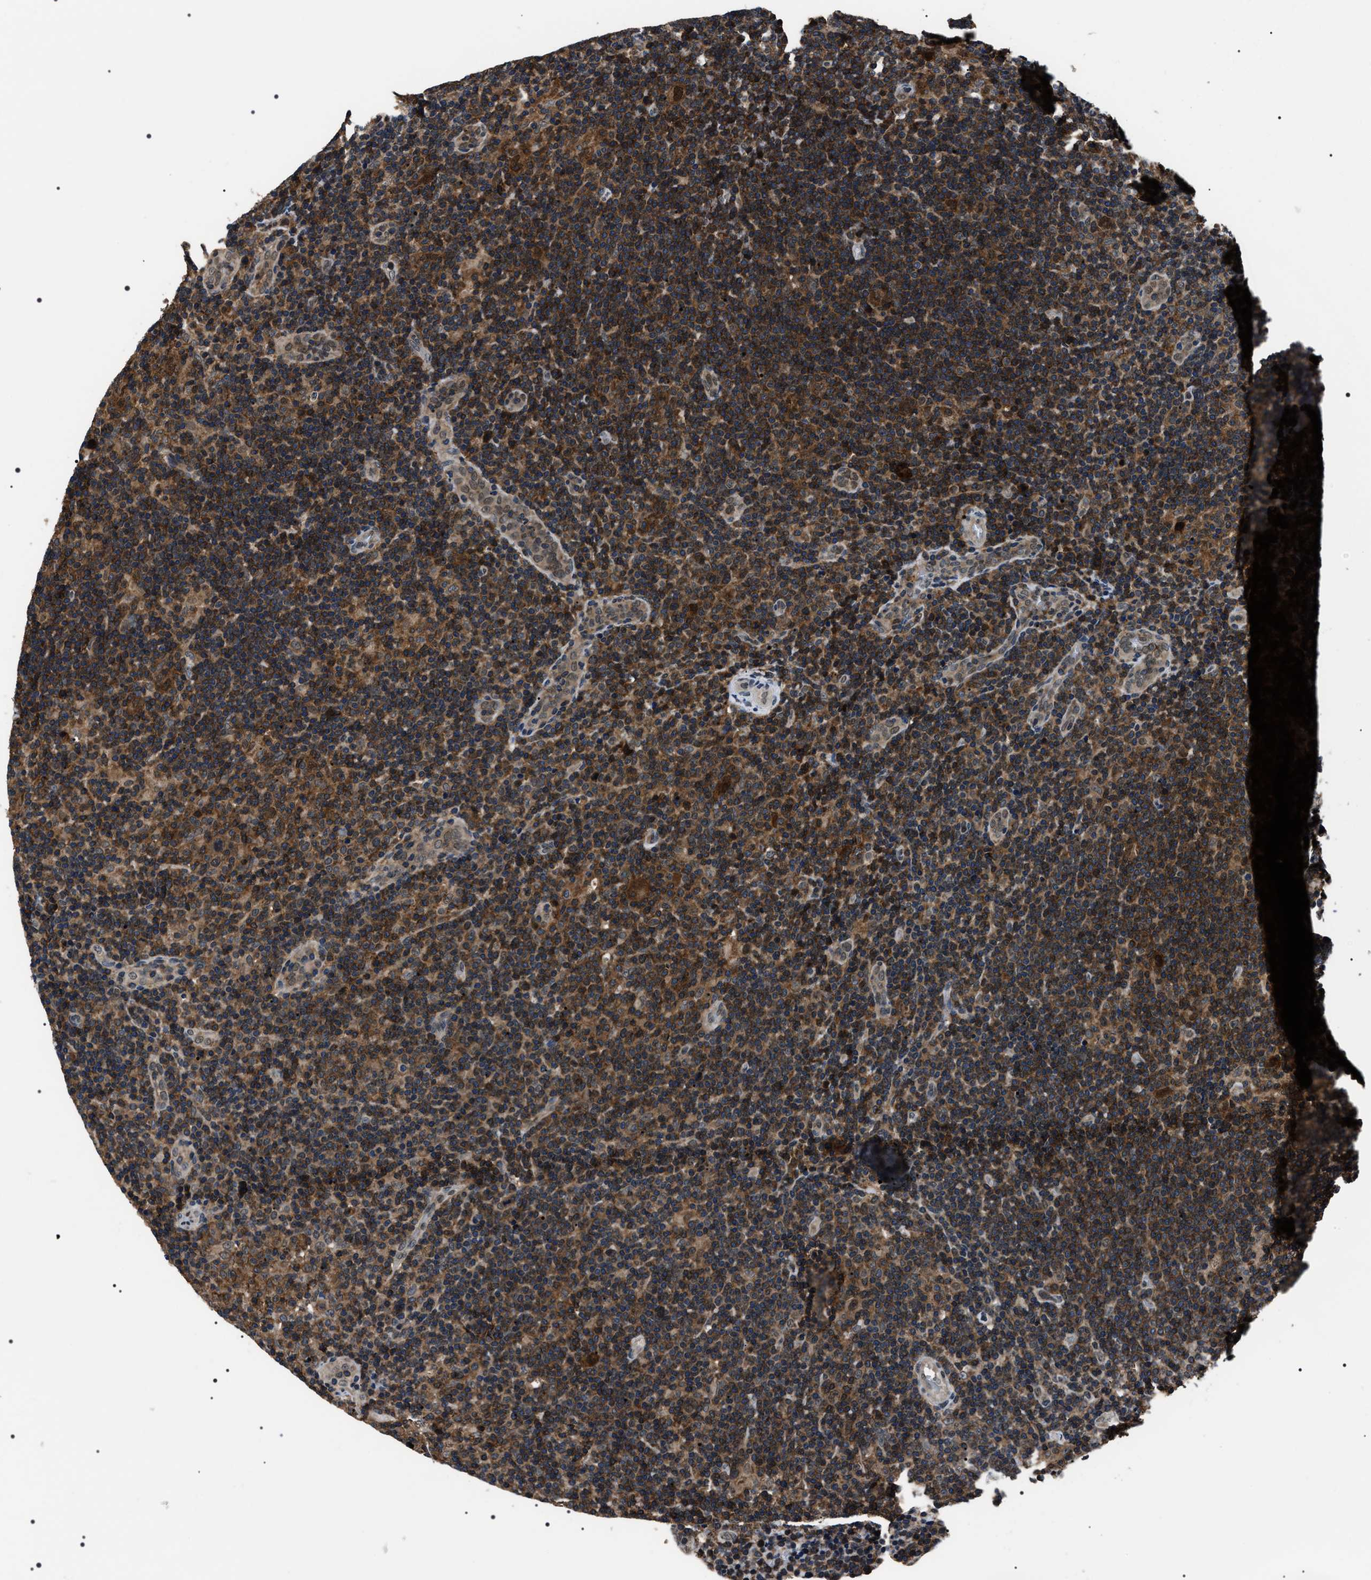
{"staining": {"intensity": "strong", "quantity": ">75%", "location": "cytoplasmic/membranous,nuclear"}, "tissue": "lymphoma", "cell_type": "Tumor cells", "image_type": "cancer", "snomed": [{"axis": "morphology", "description": "Hodgkin's disease, NOS"}, {"axis": "topography", "description": "Lymph node"}], "caption": "Hodgkin's disease stained with DAB (3,3'-diaminobenzidine) IHC demonstrates high levels of strong cytoplasmic/membranous and nuclear staining in about >75% of tumor cells. (DAB = brown stain, brightfield microscopy at high magnification).", "gene": "SIPA1", "patient": {"sex": "female", "age": 57}}